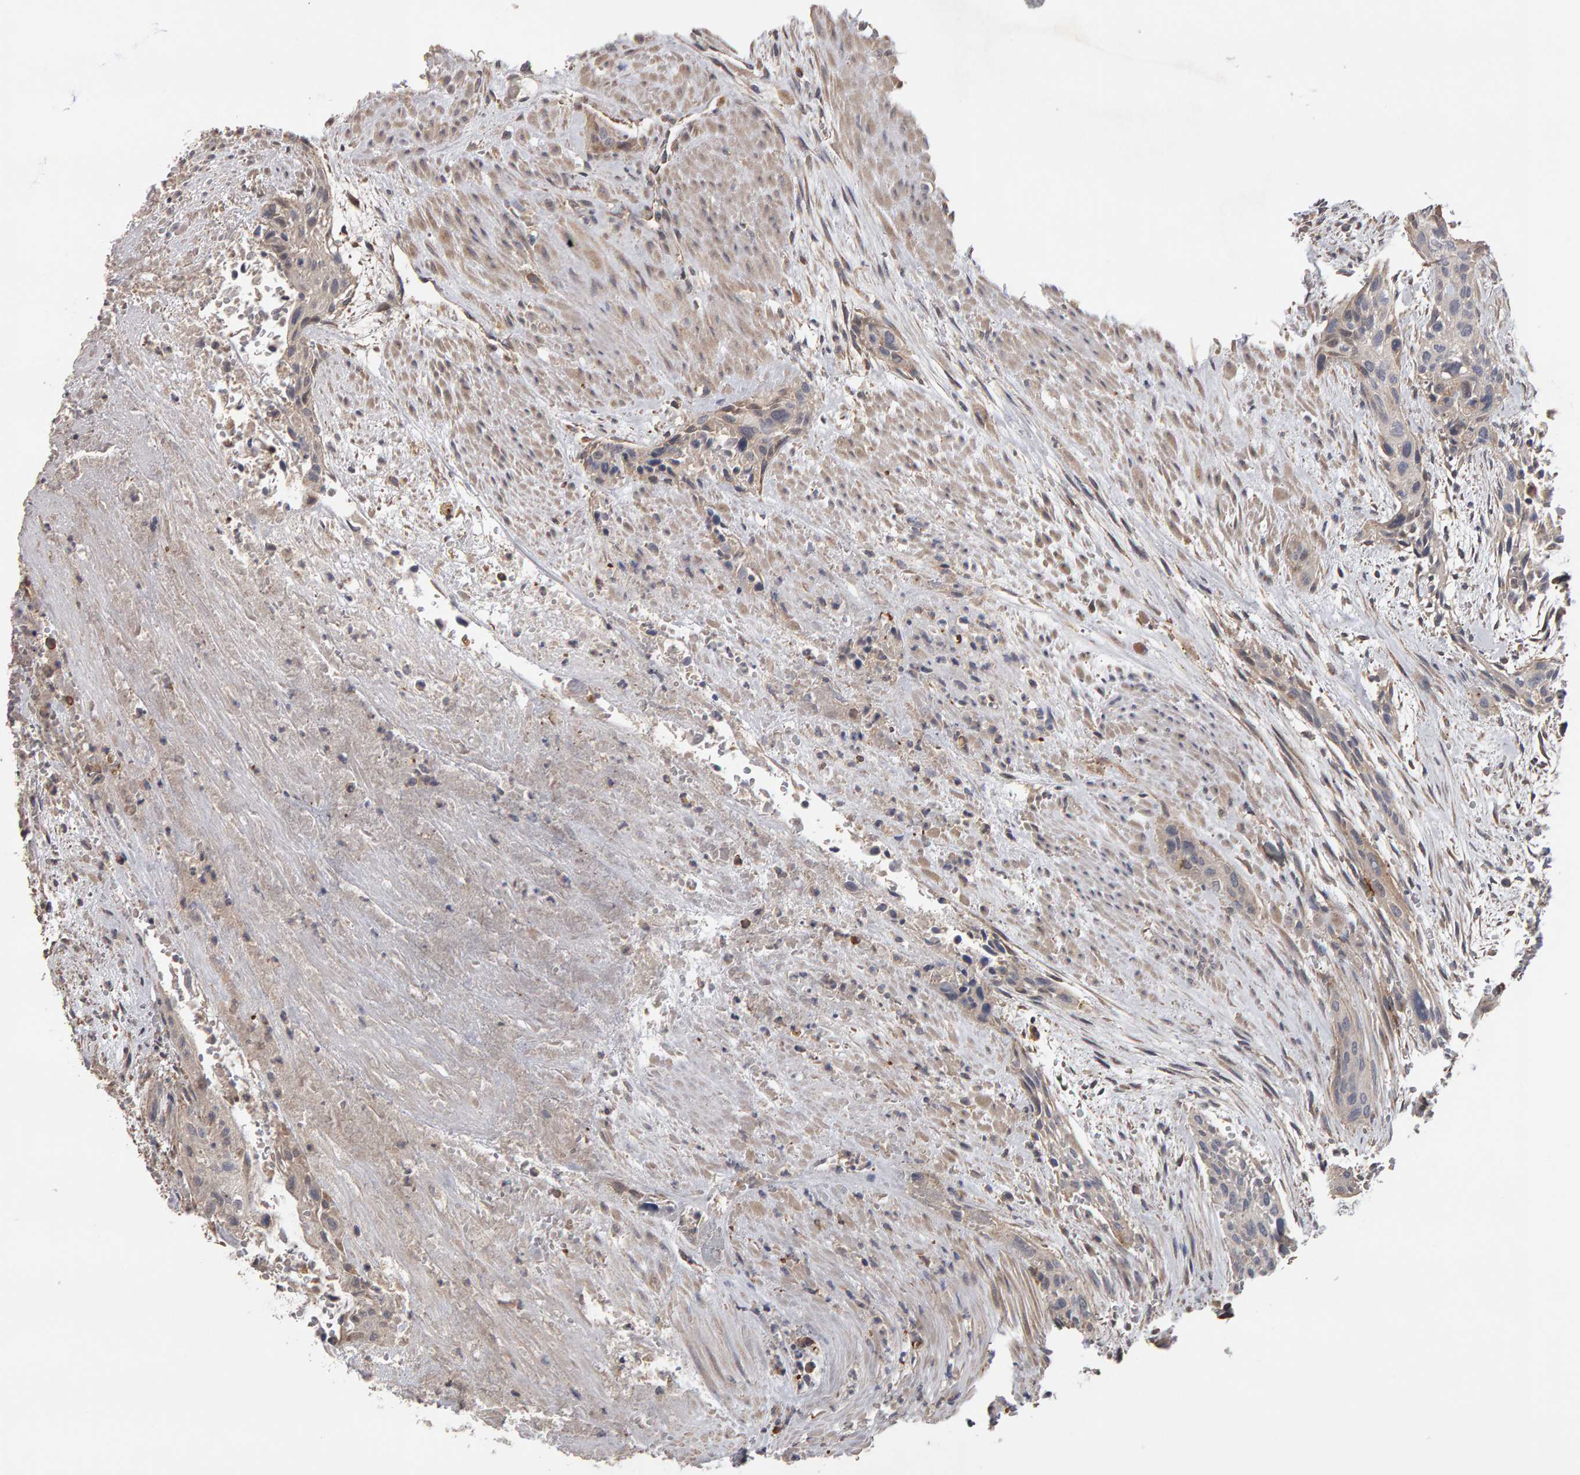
{"staining": {"intensity": "weak", "quantity": "<25%", "location": "cytoplasmic/membranous"}, "tissue": "urothelial cancer", "cell_type": "Tumor cells", "image_type": "cancer", "snomed": [{"axis": "morphology", "description": "Urothelial carcinoma, High grade"}, {"axis": "topography", "description": "Urinary bladder"}], "caption": "The image displays no staining of tumor cells in urothelial cancer.", "gene": "COASY", "patient": {"sex": "male", "age": 35}}